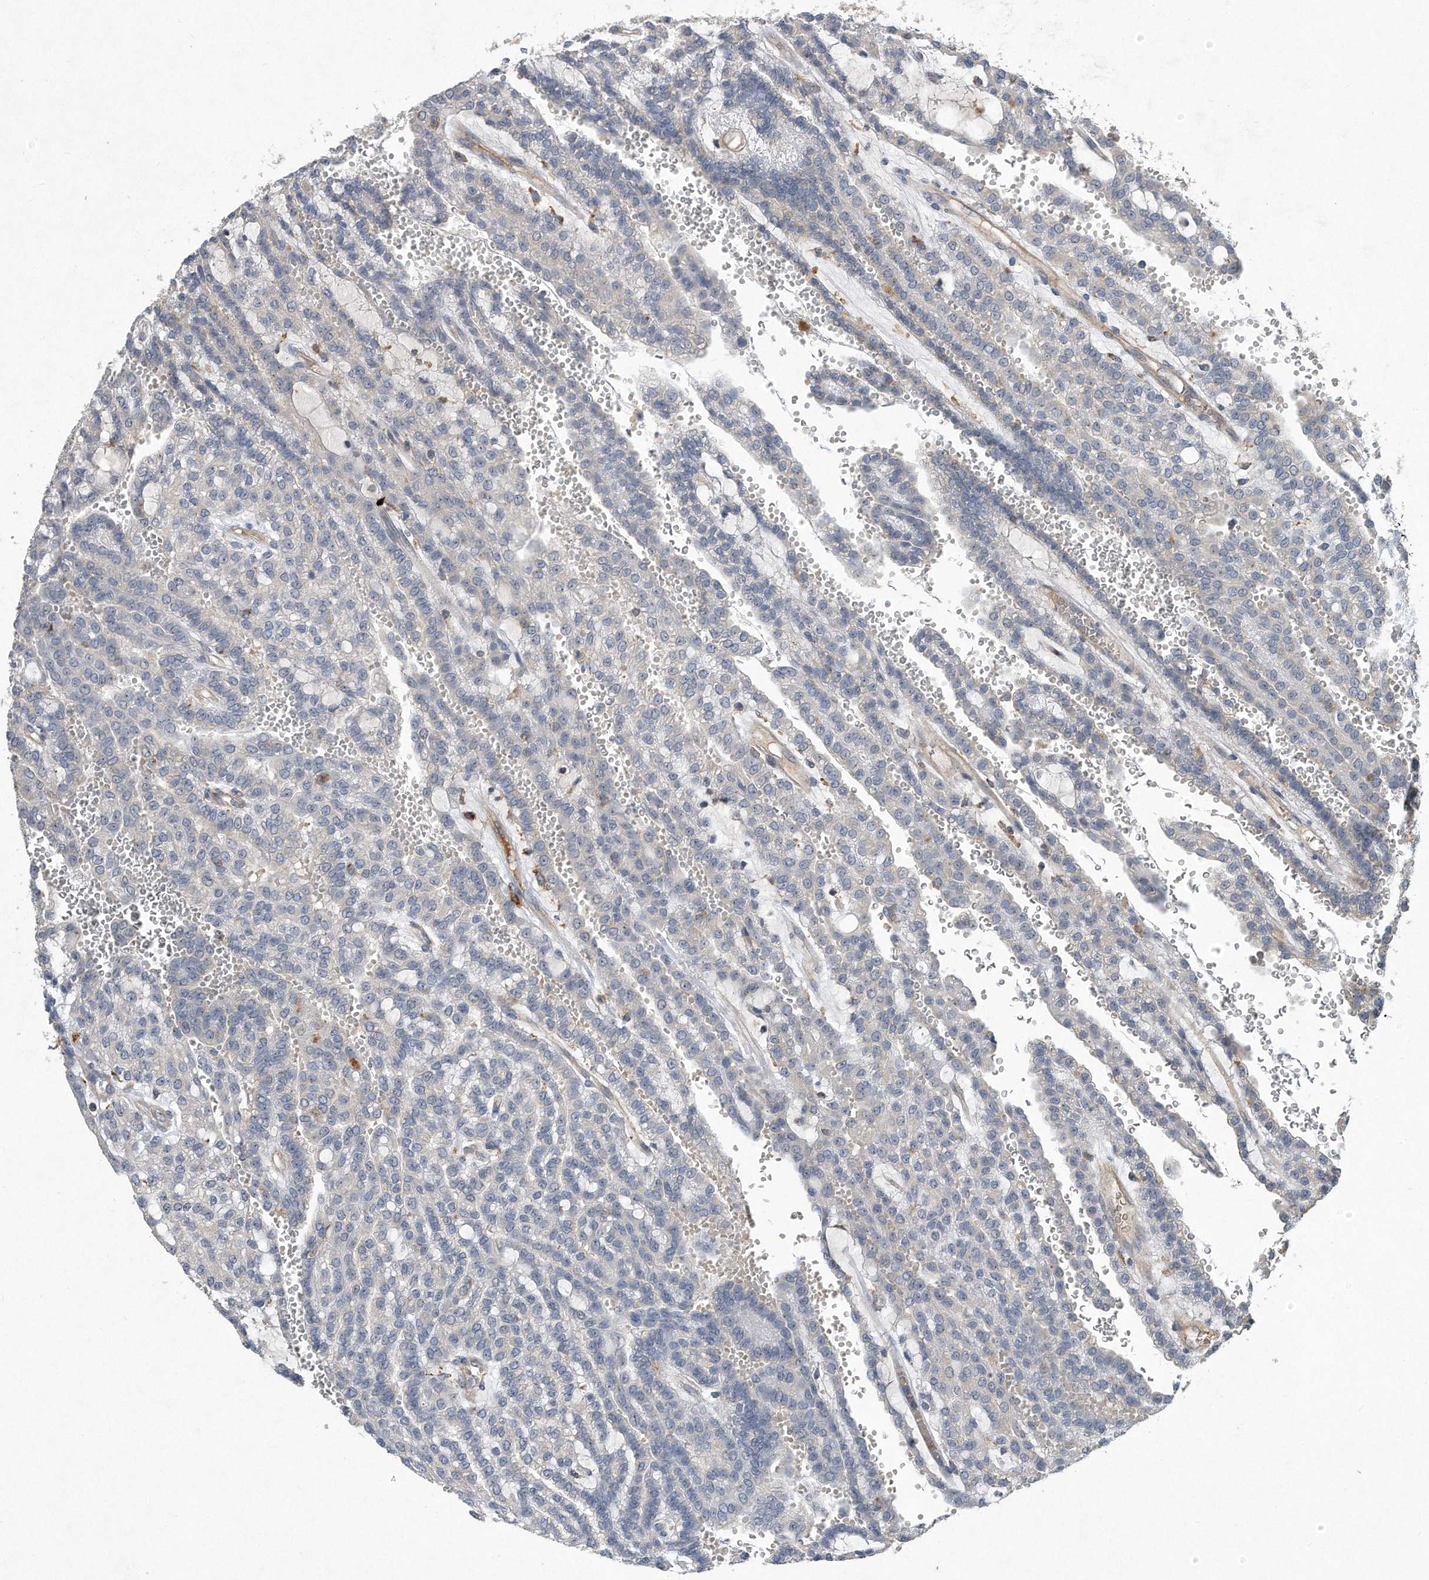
{"staining": {"intensity": "negative", "quantity": "none", "location": "none"}, "tissue": "renal cancer", "cell_type": "Tumor cells", "image_type": "cancer", "snomed": [{"axis": "morphology", "description": "Adenocarcinoma, NOS"}, {"axis": "topography", "description": "Kidney"}], "caption": "Immunohistochemistry (IHC) photomicrograph of neoplastic tissue: human renal cancer (adenocarcinoma) stained with DAB shows no significant protein staining in tumor cells. (DAB immunohistochemistry (IHC) visualized using brightfield microscopy, high magnification).", "gene": "PGBD2", "patient": {"sex": "male", "age": 63}}